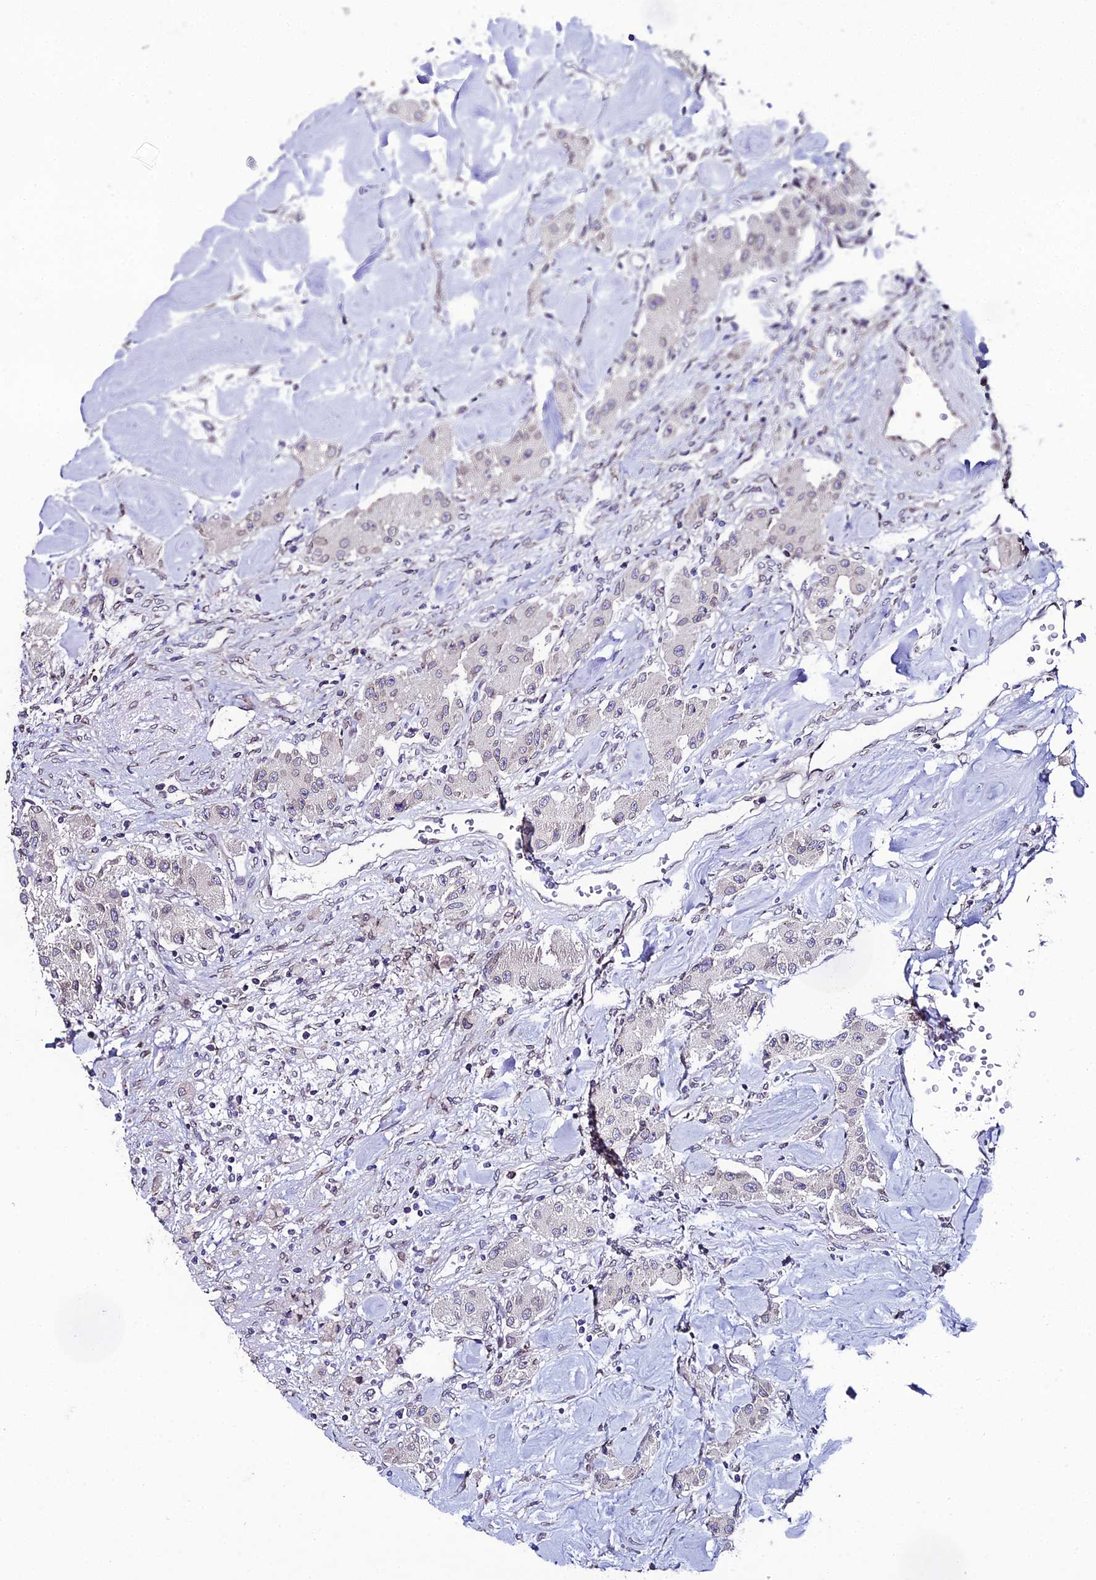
{"staining": {"intensity": "negative", "quantity": "none", "location": "none"}, "tissue": "carcinoid", "cell_type": "Tumor cells", "image_type": "cancer", "snomed": [{"axis": "morphology", "description": "Carcinoid, malignant, NOS"}, {"axis": "topography", "description": "Pancreas"}], "caption": "Protein analysis of carcinoid reveals no significant staining in tumor cells.", "gene": "DDX19A", "patient": {"sex": "male", "age": 41}}